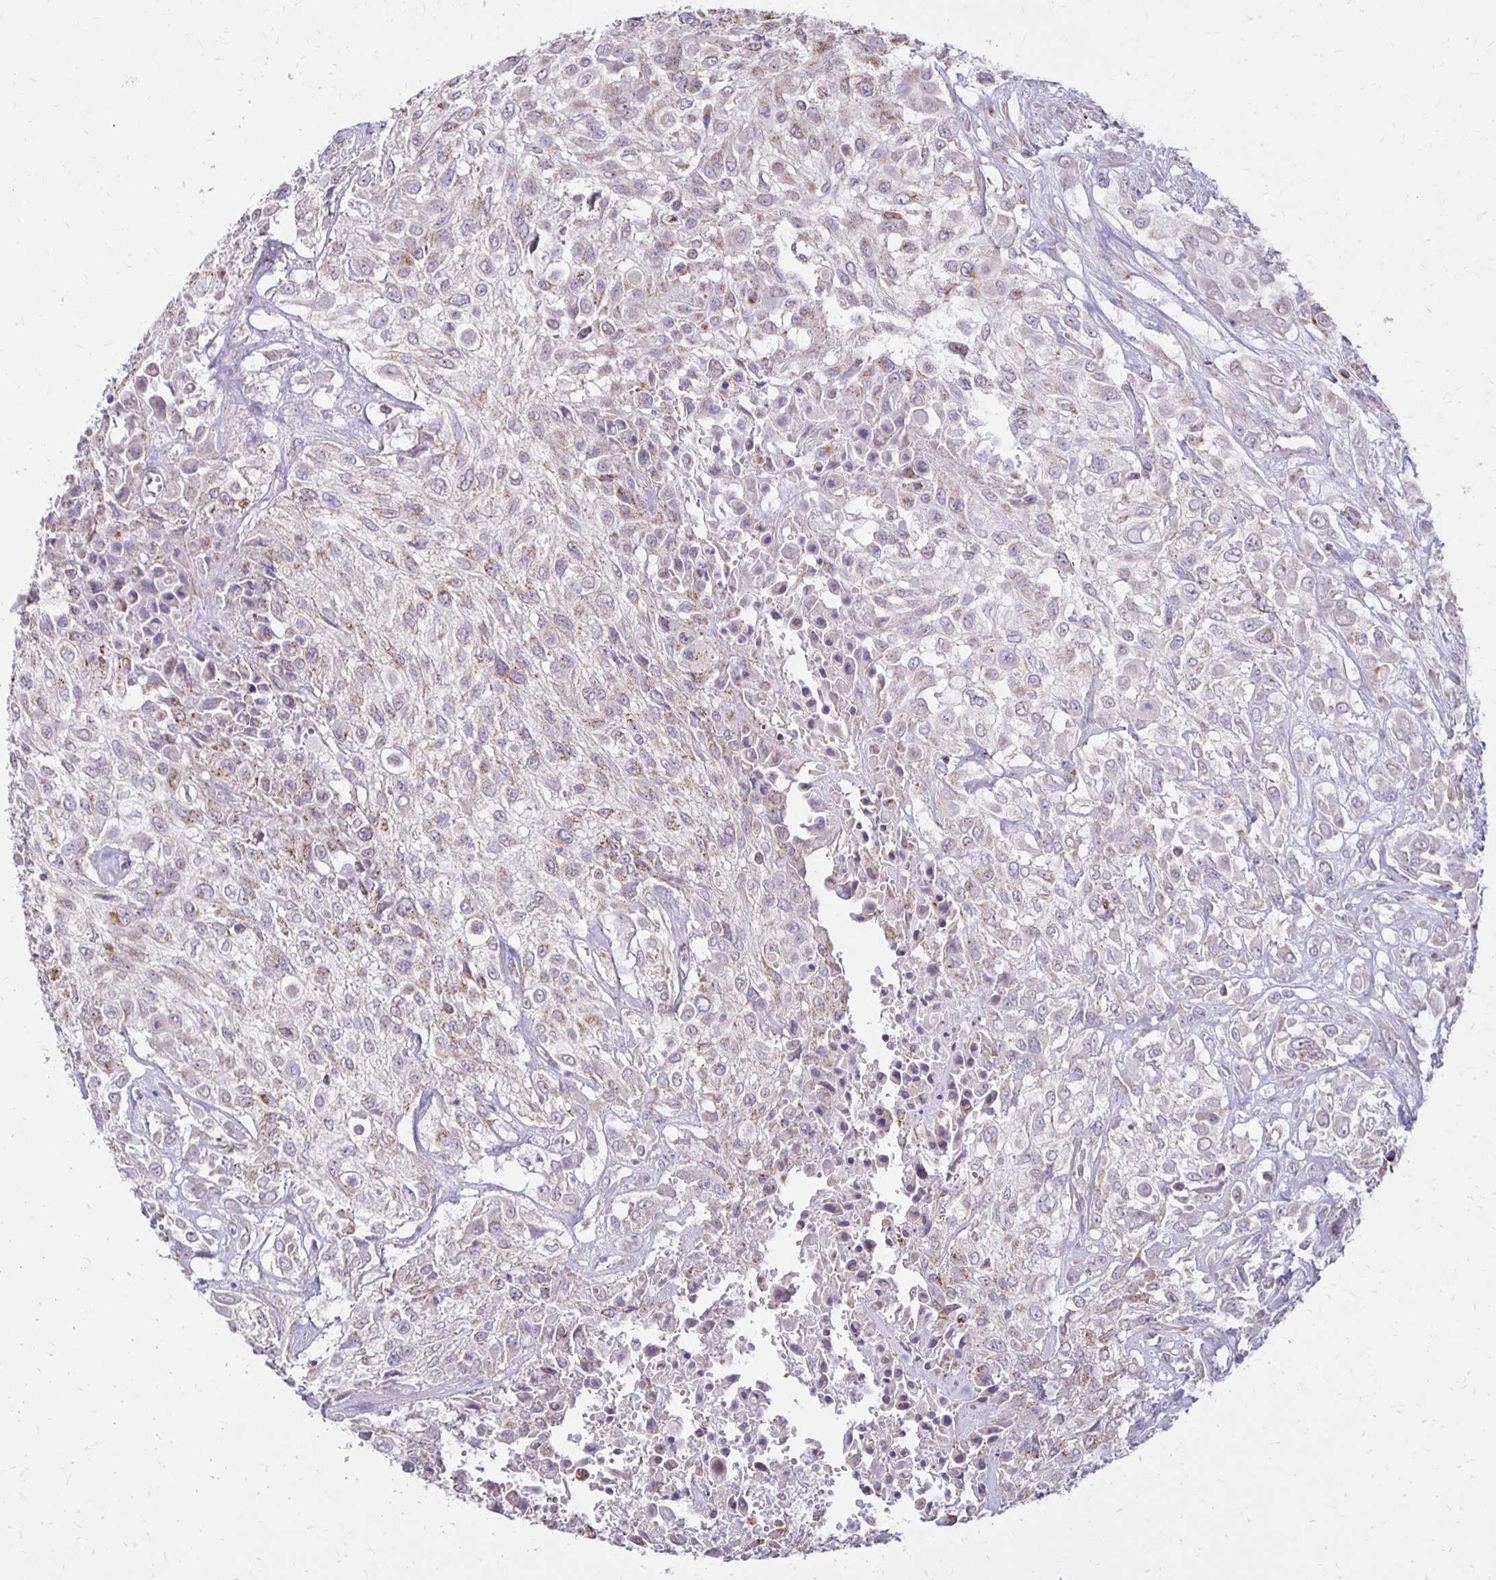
{"staining": {"intensity": "weak", "quantity": "<25%", "location": "cytoplasmic/membranous"}, "tissue": "urothelial cancer", "cell_type": "Tumor cells", "image_type": "cancer", "snomed": [{"axis": "morphology", "description": "Urothelial carcinoma, High grade"}, {"axis": "topography", "description": "Urinary bladder"}], "caption": "Image shows no significant protein staining in tumor cells of urothelial cancer. The staining is performed using DAB brown chromogen with nuclei counter-stained in using hematoxylin.", "gene": "IER3", "patient": {"sex": "male", "age": 57}}